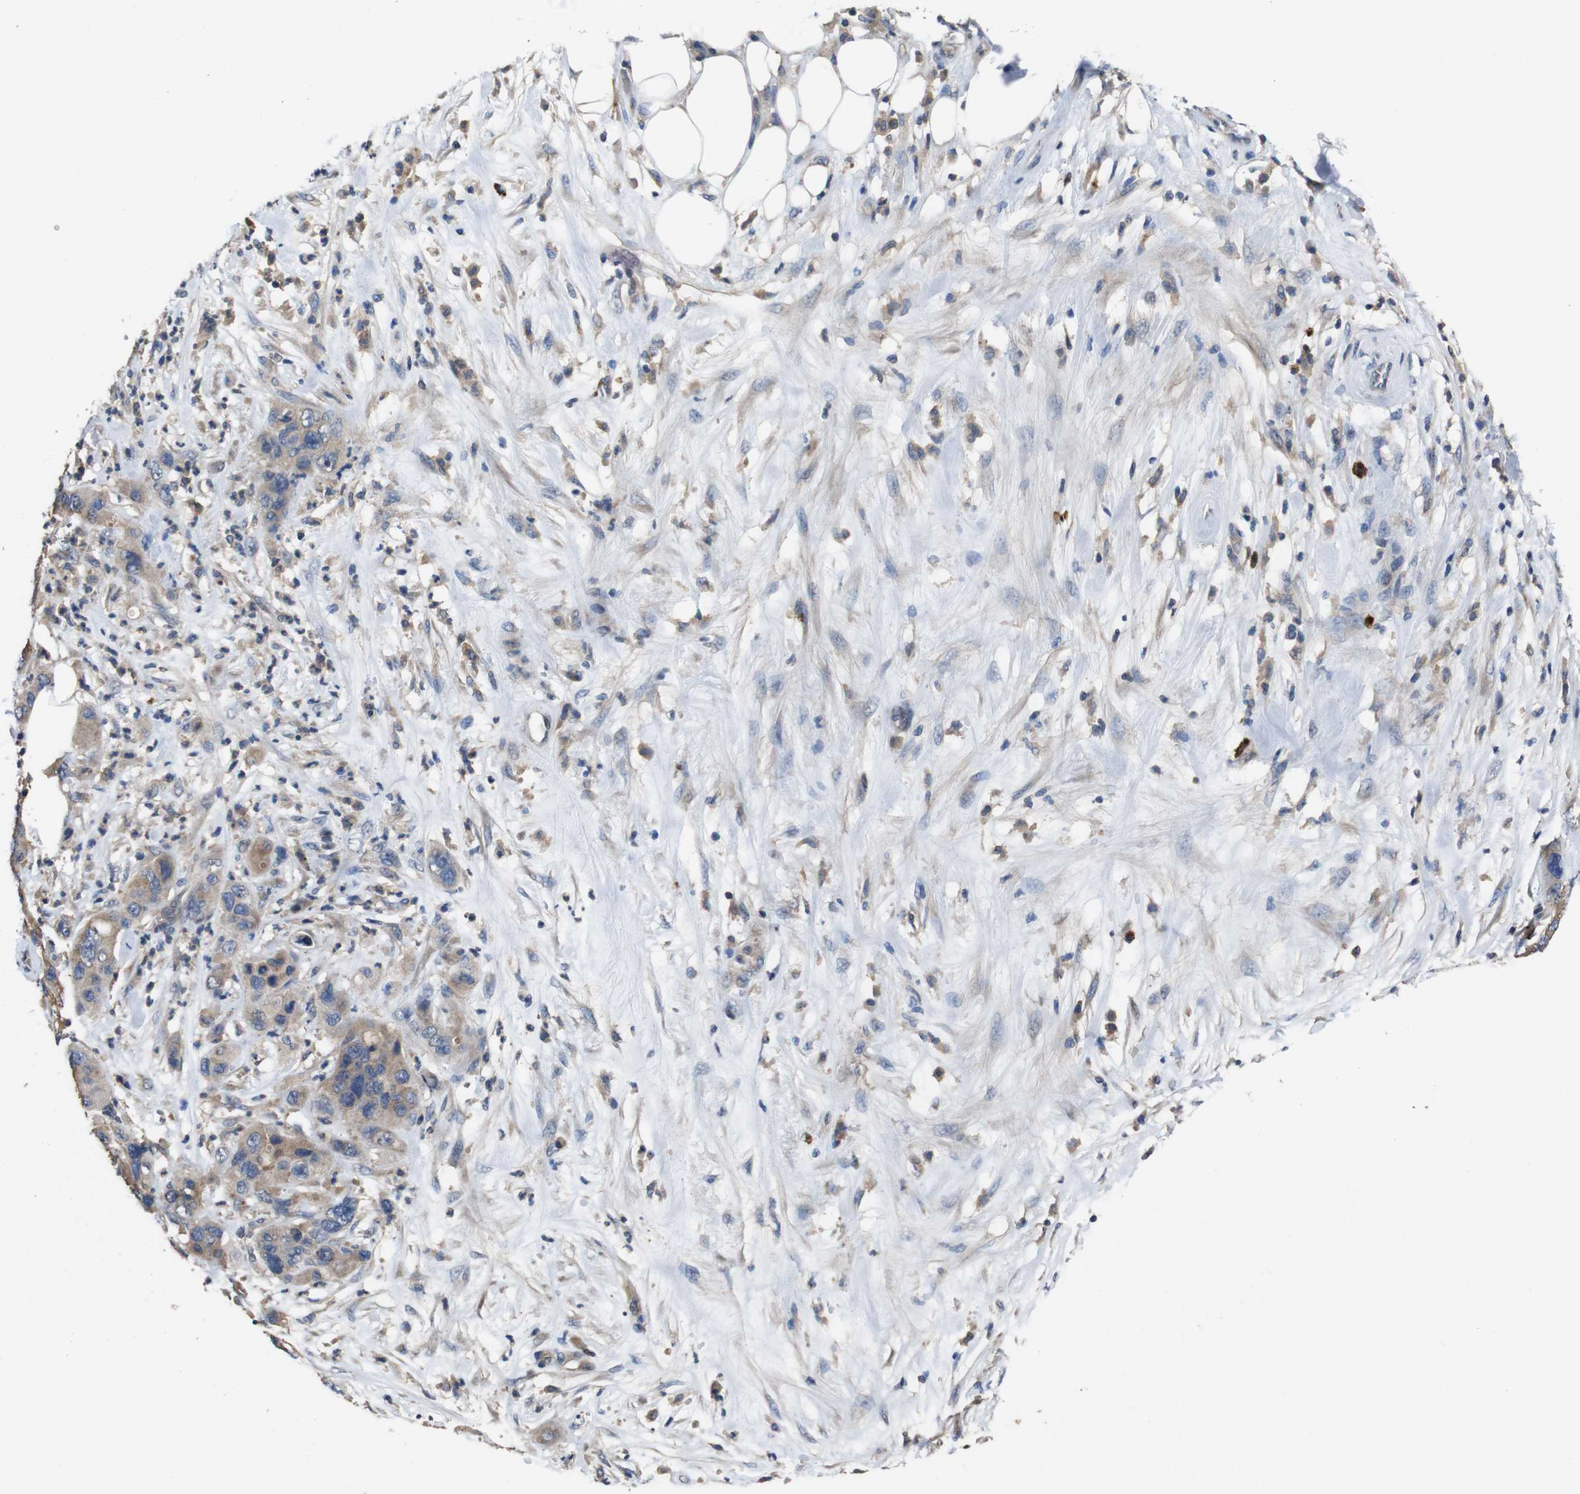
{"staining": {"intensity": "moderate", "quantity": ">75%", "location": "cytoplasmic/membranous"}, "tissue": "pancreatic cancer", "cell_type": "Tumor cells", "image_type": "cancer", "snomed": [{"axis": "morphology", "description": "Adenocarcinoma, NOS"}, {"axis": "topography", "description": "Pancreas"}], "caption": "High-magnification brightfield microscopy of pancreatic adenocarcinoma stained with DAB (brown) and counterstained with hematoxylin (blue). tumor cells exhibit moderate cytoplasmic/membranous expression is appreciated in approximately>75% of cells. The protein of interest is shown in brown color, while the nuclei are stained blue.", "gene": "GLIPR1", "patient": {"sex": "female", "age": 71}}